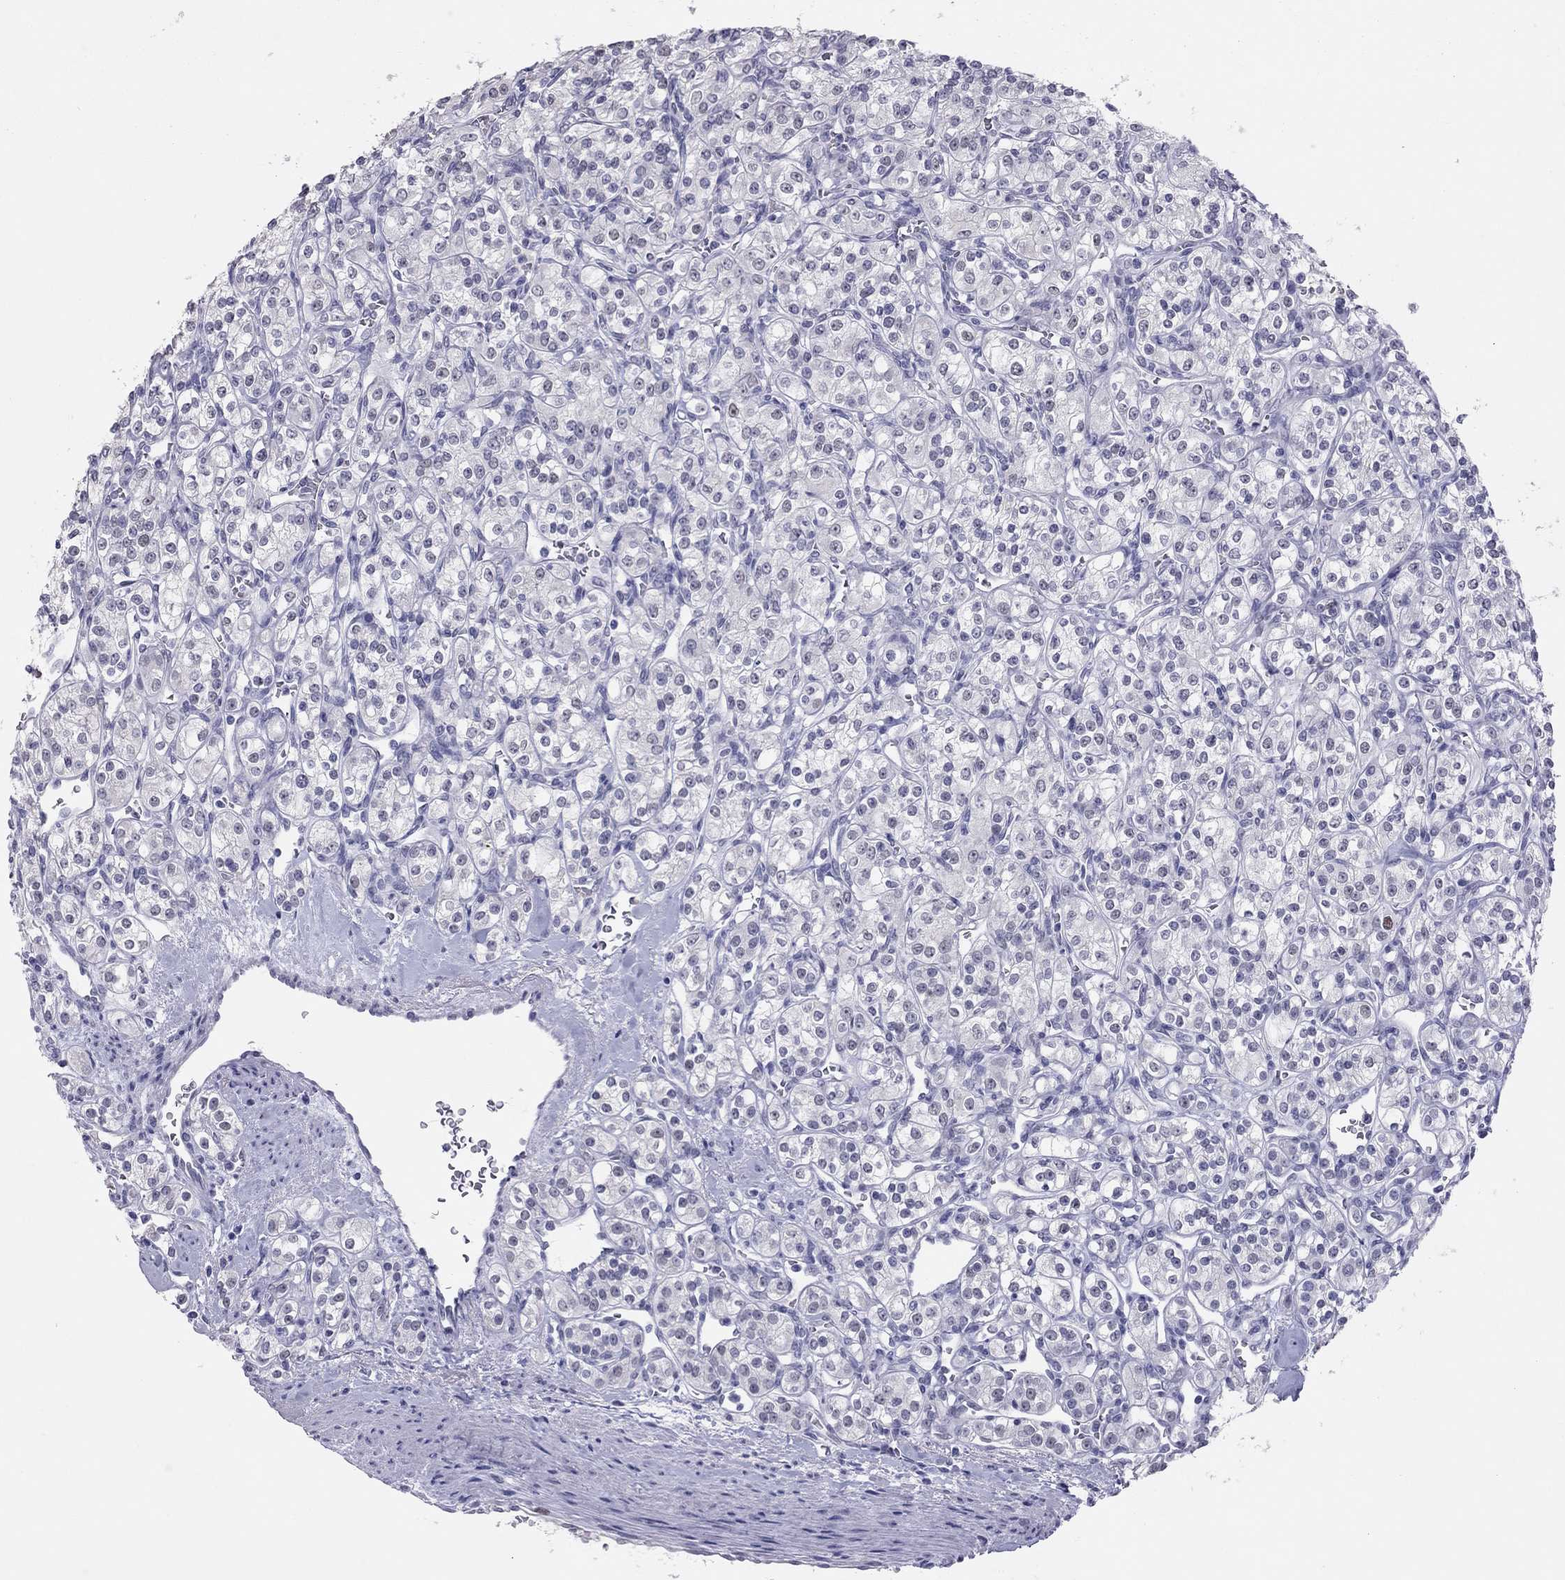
{"staining": {"intensity": "negative", "quantity": "none", "location": "none"}, "tissue": "renal cancer", "cell_type": "Tumor cells", "image_type": "cancer", "snomed": [{"axis": "morphology", "description": "Adenocarcinoma, NOS"}, {"axis": "topography", "description": "Kidney"}], "caption": "Renal cancer was stained to show a protein in brown. There is no significant positivity in tumor cells.", "gene": "PHOX2A", "patient": {"sex": "male", "age": 77}}